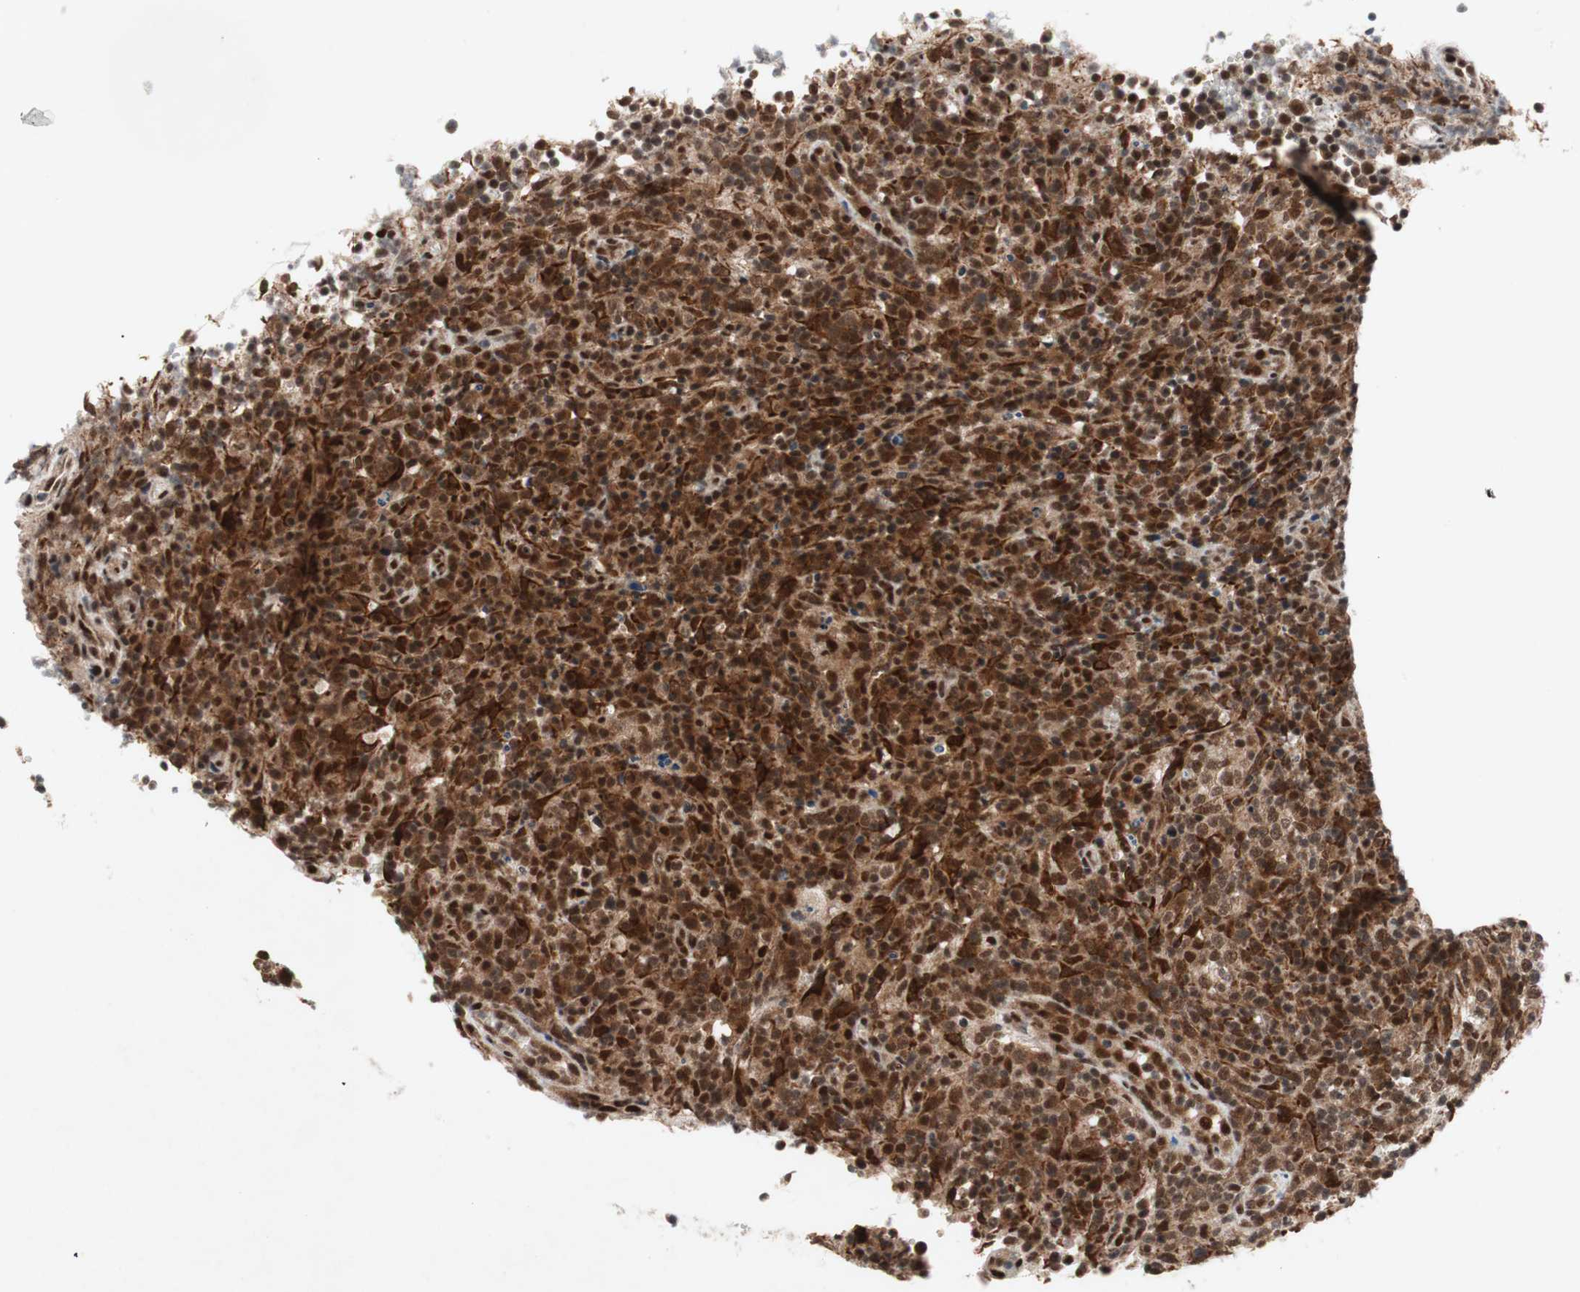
{"staining": {"intensity": "strong", "quantity": ">75%", "location": "nuclear"}, "tissue": "lymphoma", "cell_type": "Tumor cells", "image_type": "cancer", "snomed": [{"axis": "morphology", "description": "Malignant lymphoma, non-Hodgkin's type, High grade"}, {"axis": "topography", "description": "Lymph node"}], "caption": "A histopathology image showing strong nuclear positivity in approximately >75% of tumor cells in lymphoma, as visualized by brown immunohistochemical staining.", "gene": "TCF12", "patient": {"sex": "female", "age": 76}}